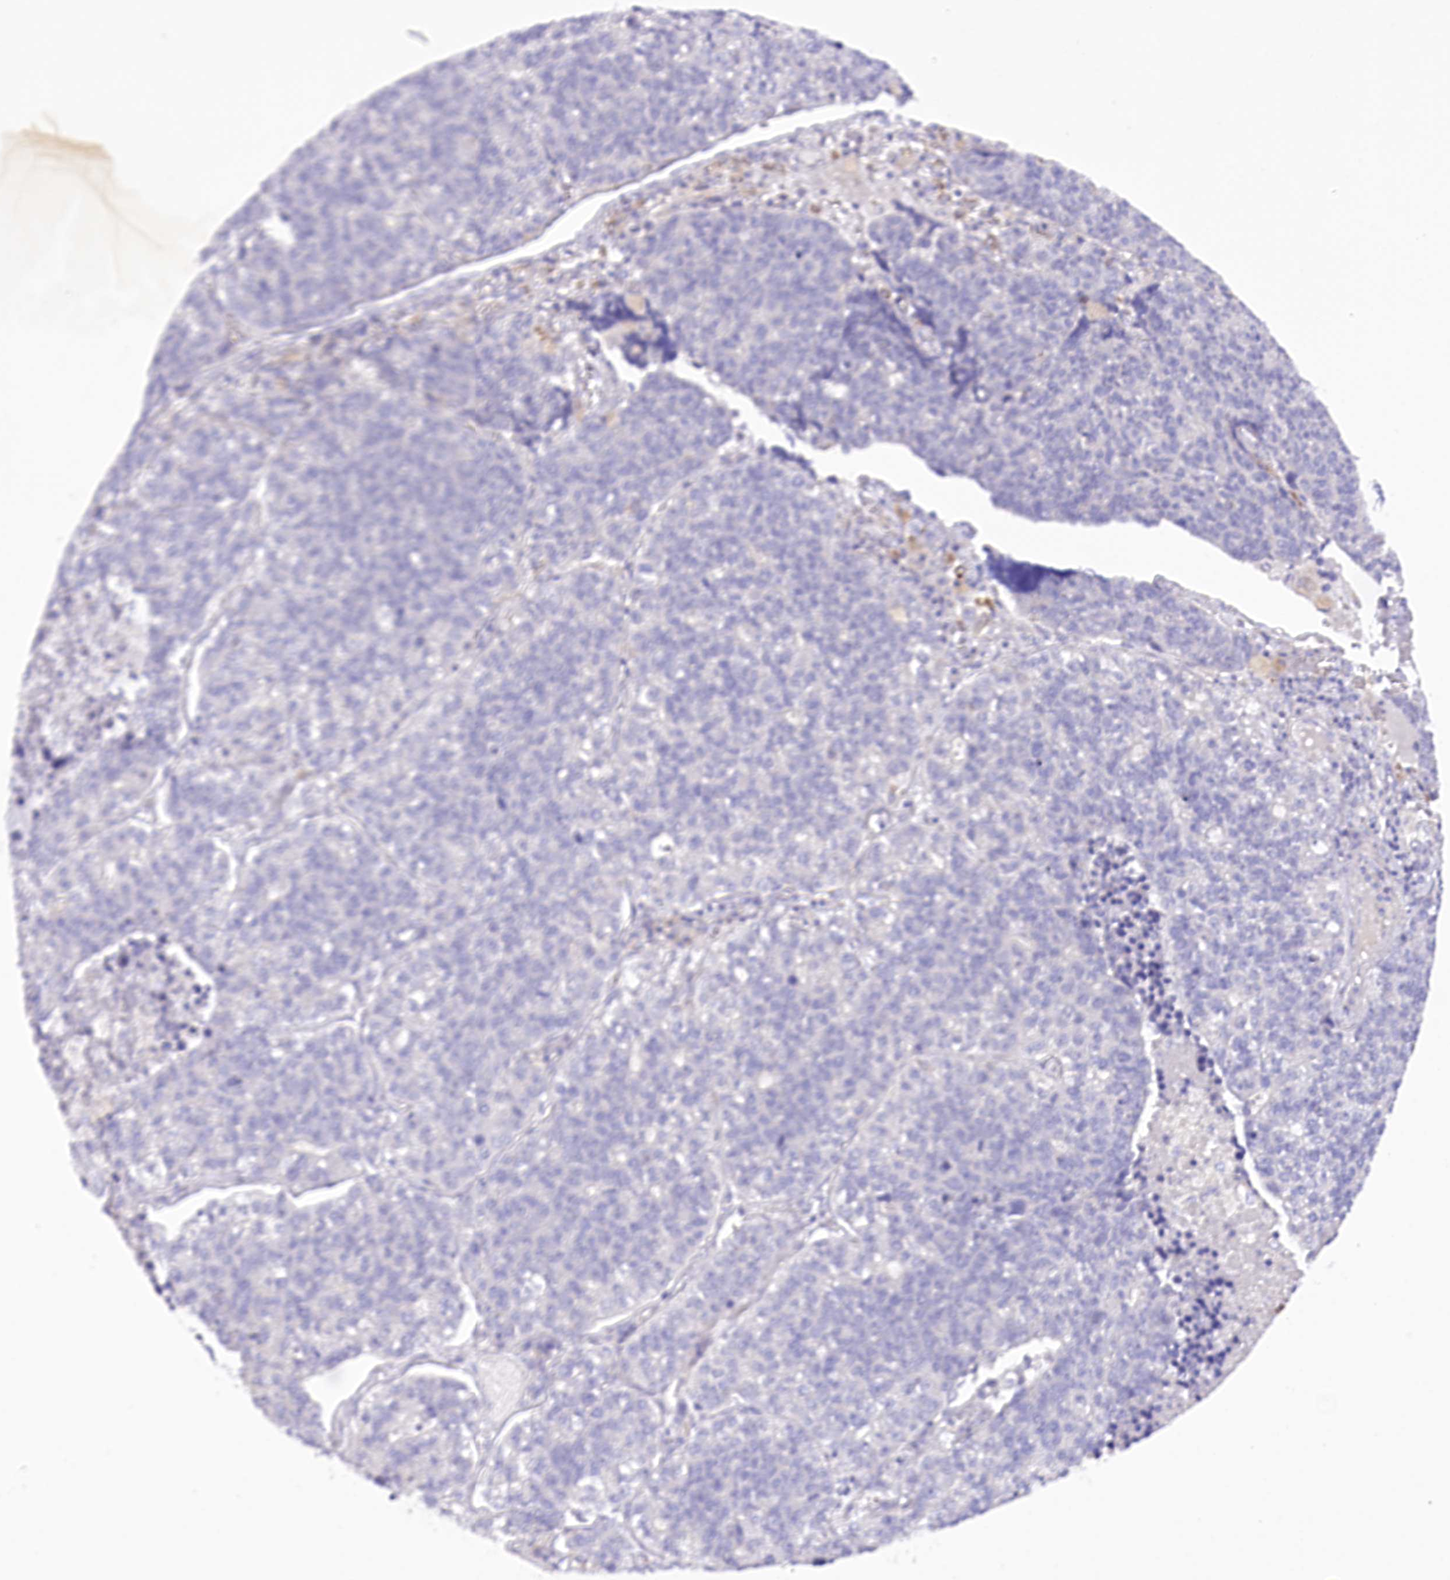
{"staining": {"intensity": "negative", "quantity": "none", "location": "none"}, "tissue": "lung cancer", "cell_type": "Tumor cells", "image_type": "cancer", "snomed": [{"axis": "morphology", "description": "Adenocarcinoma, NOS"}, {"axis": "topography", "description": "Lung"}], "caption": "DAB immunohistochemical staining of human lung adenocarcinoma exhibits no significant expression in tumor cells.", "gene": "DCUN1D1", "patient": {"sex": "male", "age": 49}}